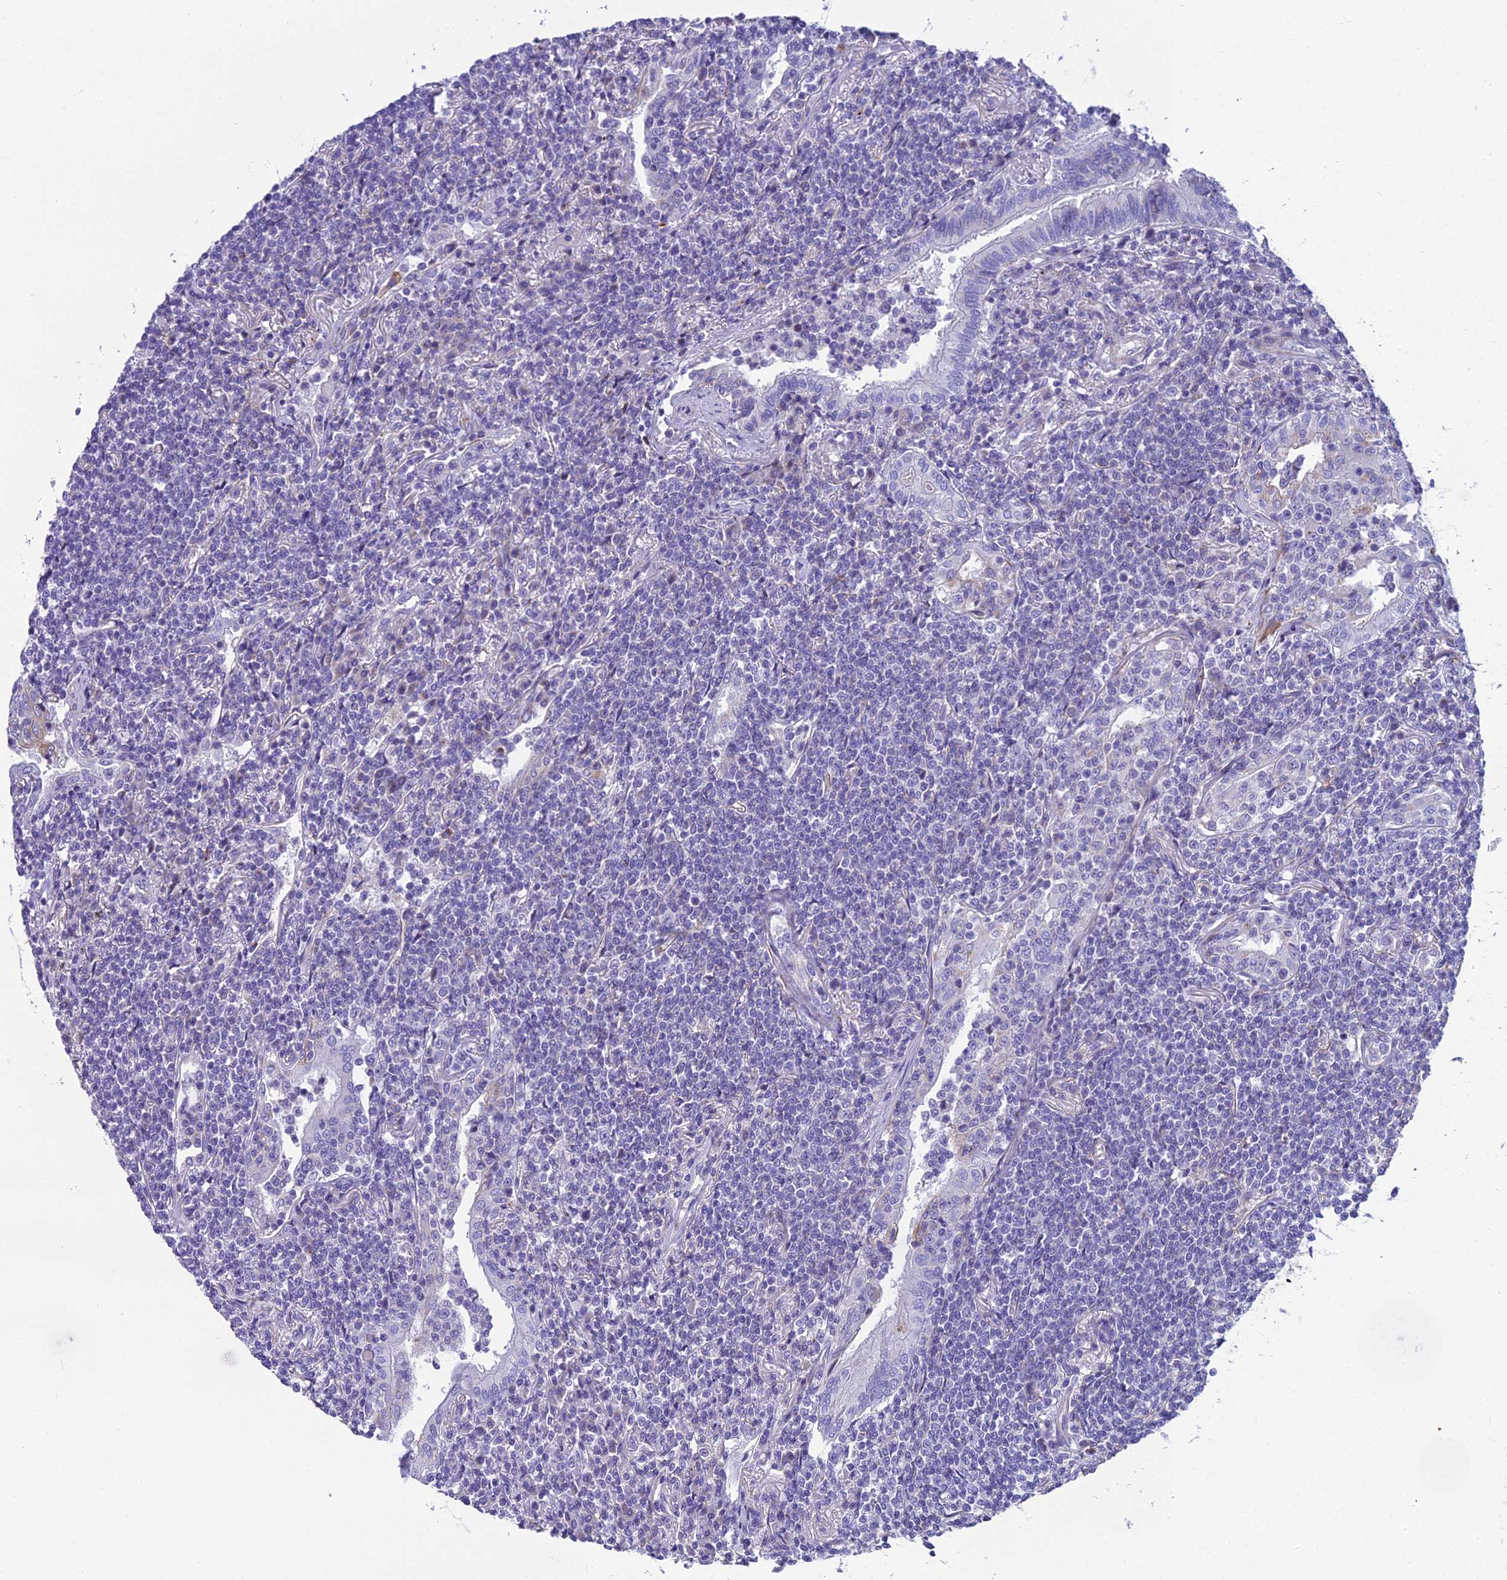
{"staining": {"intensity": "negative", "quantity": "none", "location": "none"}, "tissue": "lymphoma", "cell_type": "Tumor cells", "image_type": "cancer", "snomed": [{"axis": "morphology", "description": "Malignant lymphoma, non-Hodgkin's type, Low grade"}, {"axis": "topography", "description": "Lung"}], "caption": "Immunohistochemistry (IHC) histopathology image of neoplastic tissue: human malignant lymphoma, non-Hodgkin's type (low-grade) stained with DAB (3,3'-diaminobenzidine) shows no significant protein positivity in tumor cells.", "gene": "GFRA1", "patient": {"sex": "female", "age": 71}}